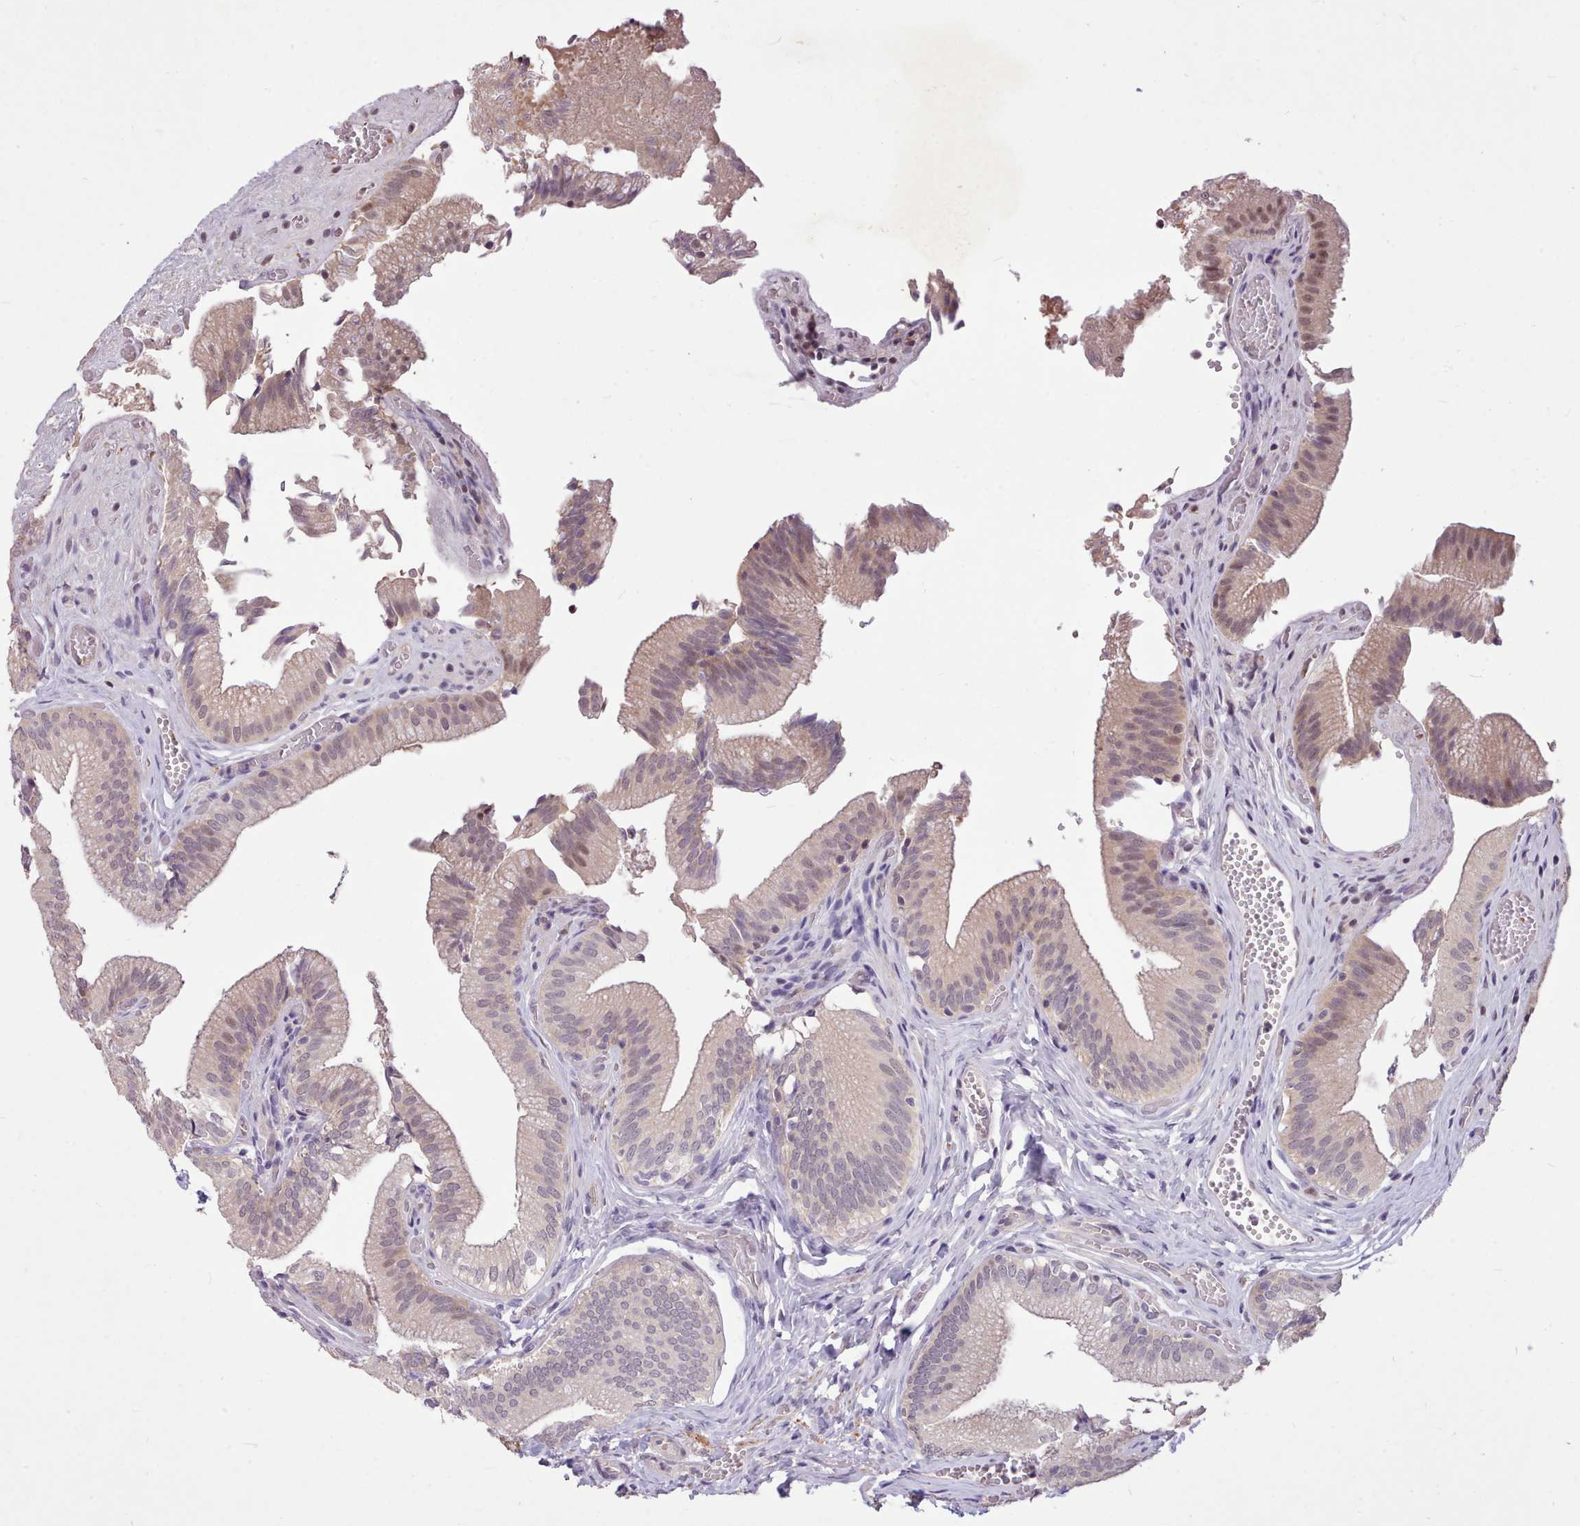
{"staining": {"intensity": "moderate", "quantity": ">75%", "location": "cytoplasmic/membranous,nuclear"}, "tissue": "gallbladder", "cell_type": "Glandular cells", "image_type": "normal", "snomed": [{"axis": "morphology", "description": "Normal tissue, NOS"}, {"axis": "topography", "description": "Gallbladder"}, {"axis": "topography", "description": "Peripheral nerve tissue"}], "caption": "Protein staining demonstrates moderate cytoplasmic/membranous,nuclear expression in approximately >75% of glandular cells in unremarkable gallbladder. (brown staining indicates protein expression, while blue staining denotes nuclei).", "gene": "ZNF607", "patient": {"sex": "male", "age": 17}}